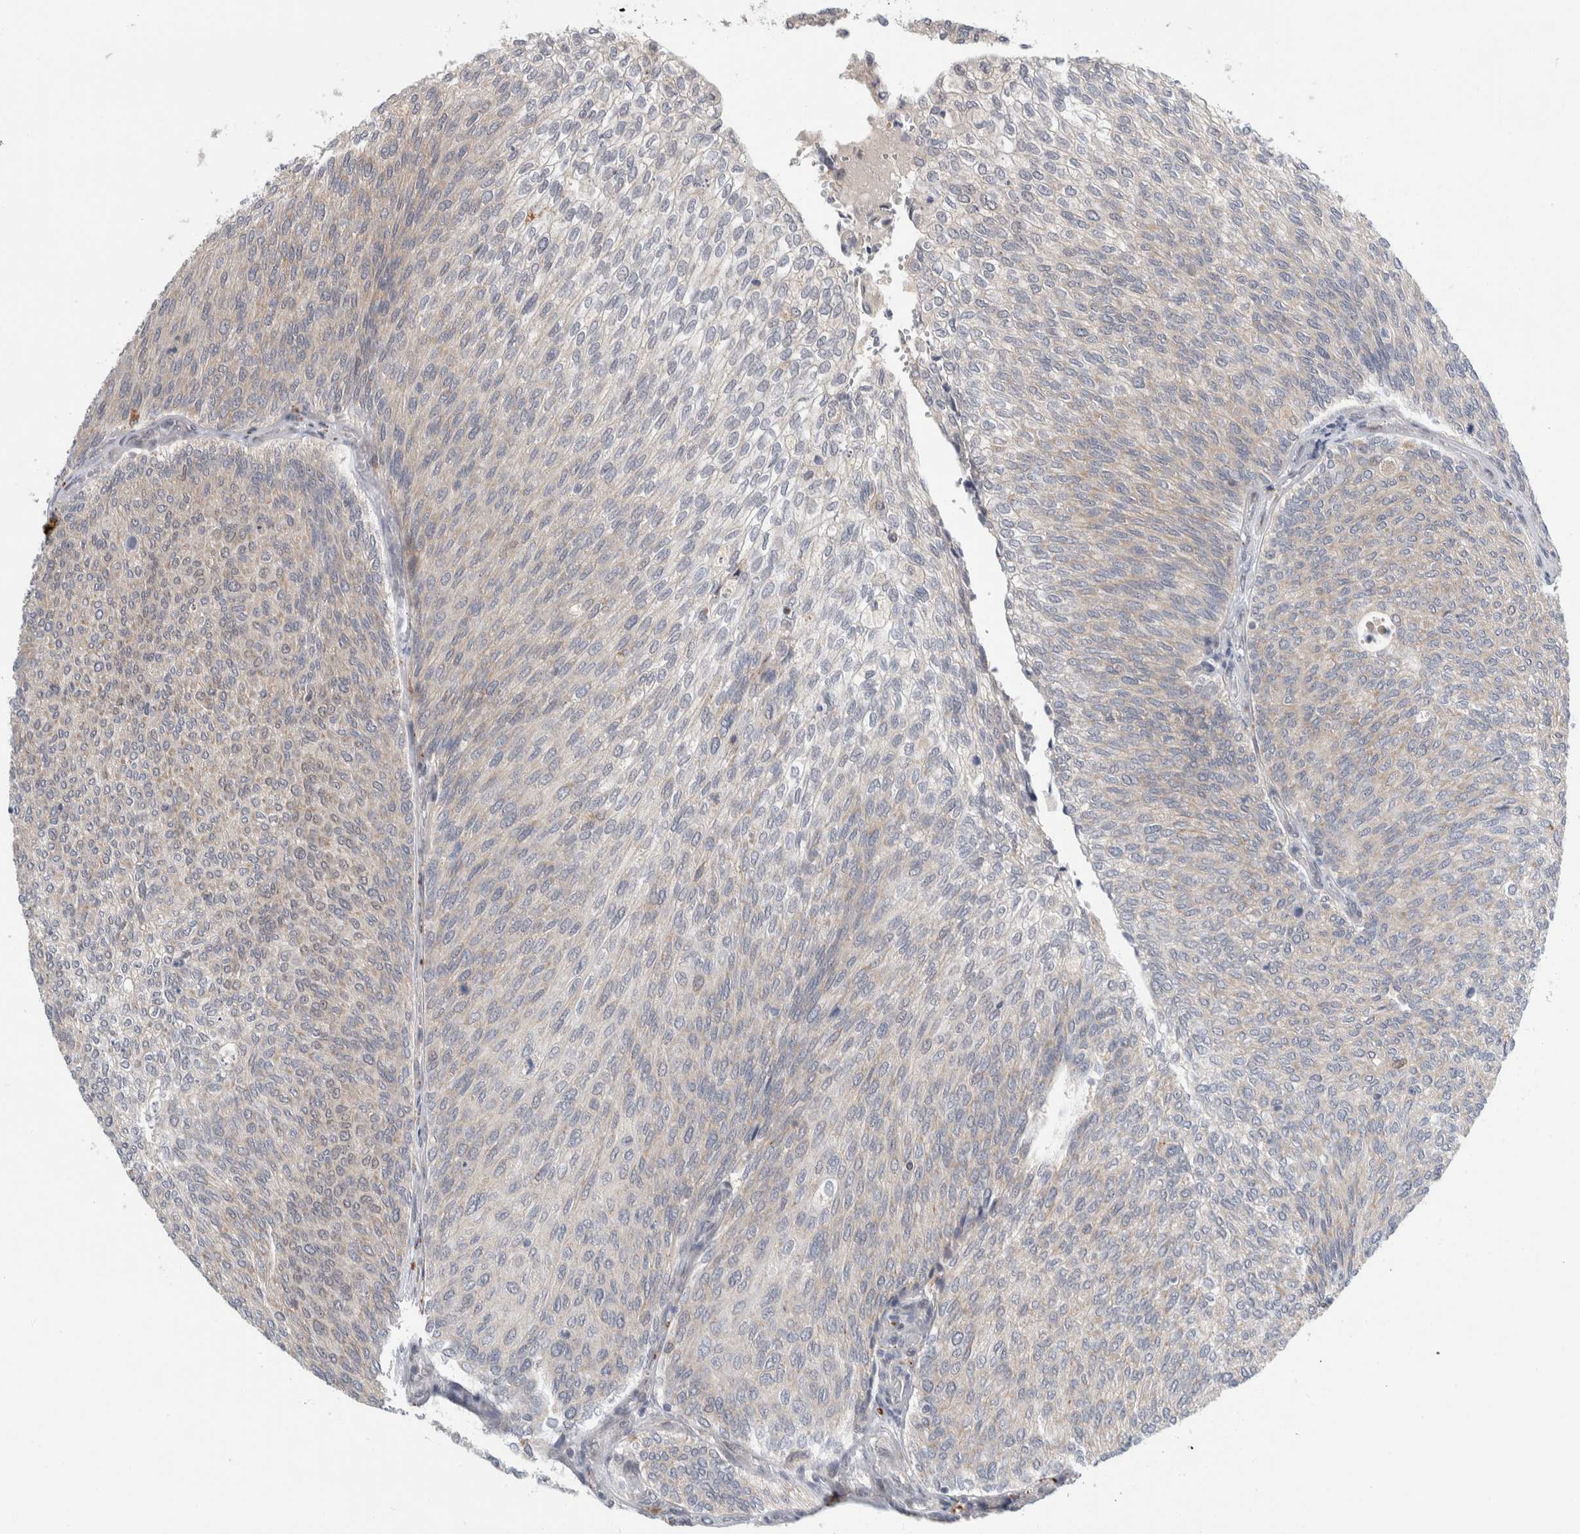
{"staining": {"intensity": "weak", "quantity": "<25%", "location": "cytoplasmic/membranous"}, "tissue": "urothelial cancer", "cell_type": "Tumor cells", "image_type": "cancer", "snomed": [{"axis": "morphology", "description": "Urothelial carcinoma, Low grade"}, {"axis": "topography", "description": "Urinary bladder"}], "caption": "An image of human low-grade urothelial carcinoma is negative for staining in tumor cells.", "gene": "SHPK", "patient": {"sex": "female", "age": 79}}